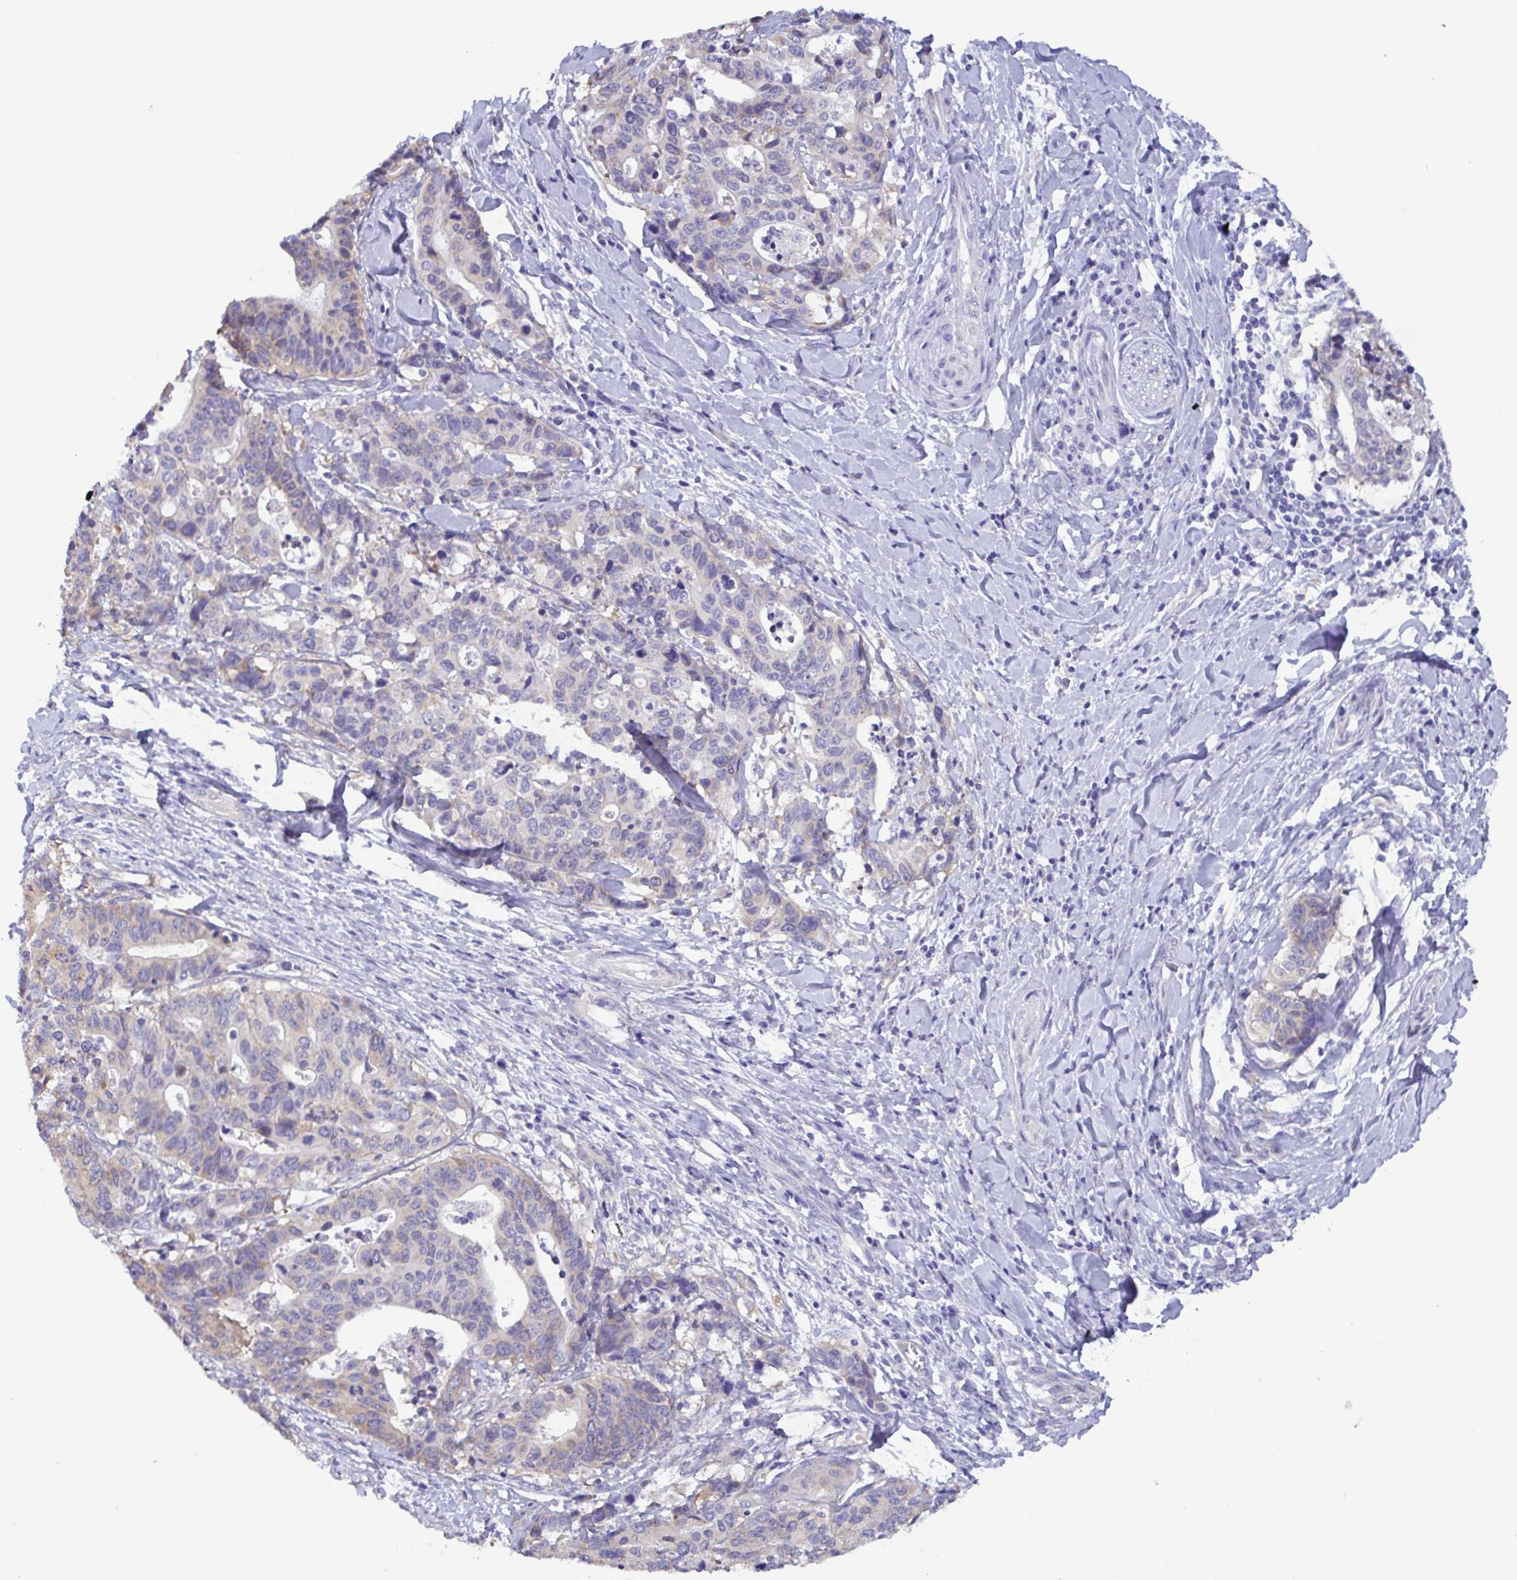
{"staining": {"intensity": "weak", "quantity": "<25%", "location": "cytoplasmic/membranous"}, "tissue": "stomach cancer", "cell_type": "Tumor cells", "image_type": "cancer", "snomed": [{"axis": "morphology", "description": "Adenocarcinoma, NOS"}, {"axis": "topography", "description": "Stomach, upper"}], "caption": "Tumor cells show no significant staining in stomach adenocarcinoma.", "gene": "TNNI3", "patient": {"sex": "female", "age": 67}}